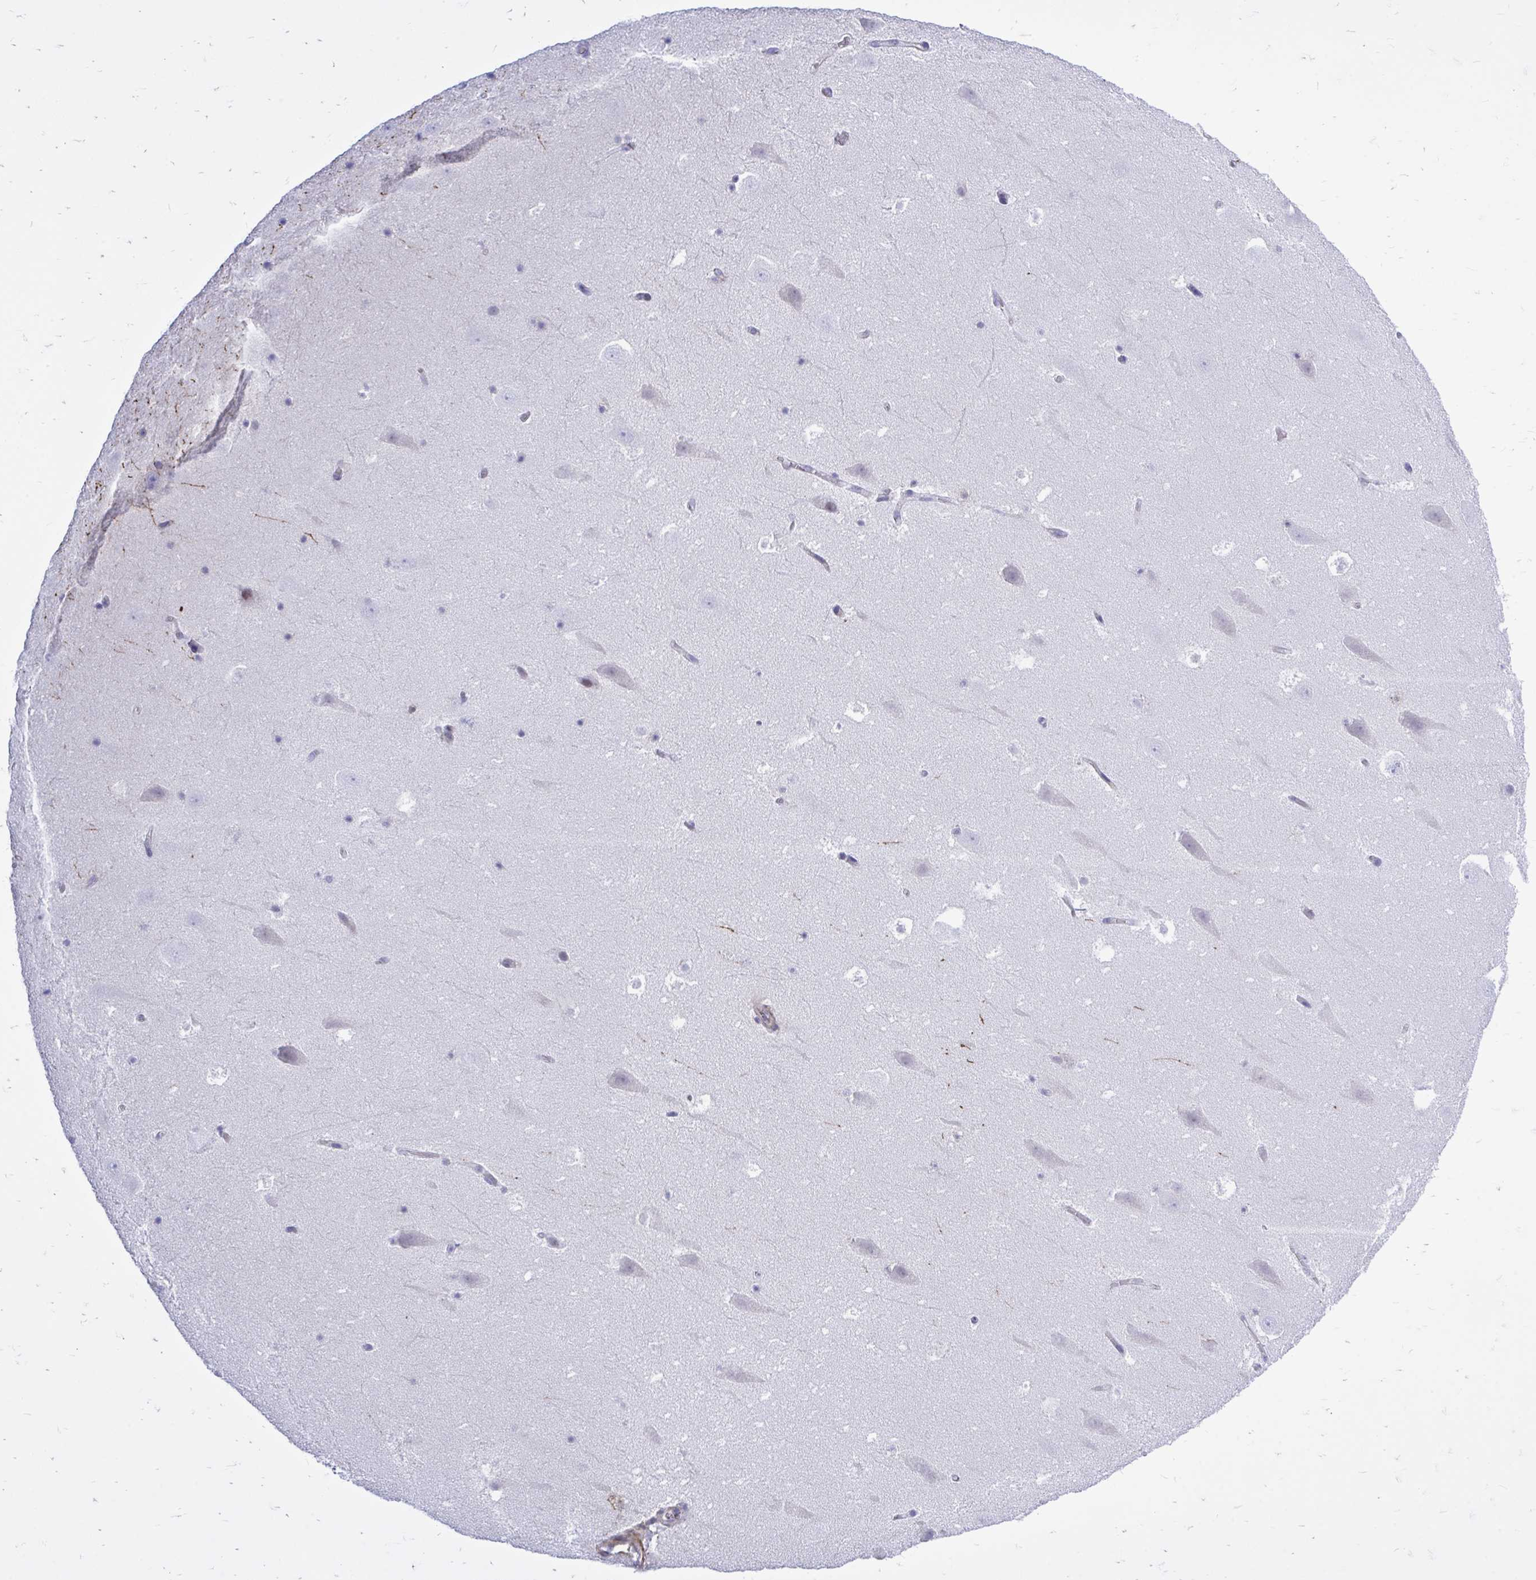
{"staining": {"intensity": "negative", "quantity": "none", "location": "none"}, "tissue": "hippocampus", "cell_type": "Glial cells", "image_type": "normal", "snomed": [{"axis": "morphology", "description": "Normal tissue, NOS"}, {"axis": "topography", "description": "Hippocampus"}], "caption": "Immunohistochemical staining of unremarkable human hippocampus demonstrates no significant staining in glial cells.", "gene": "ZBTB25", "patient": {"sex": "female", "age": 42}}